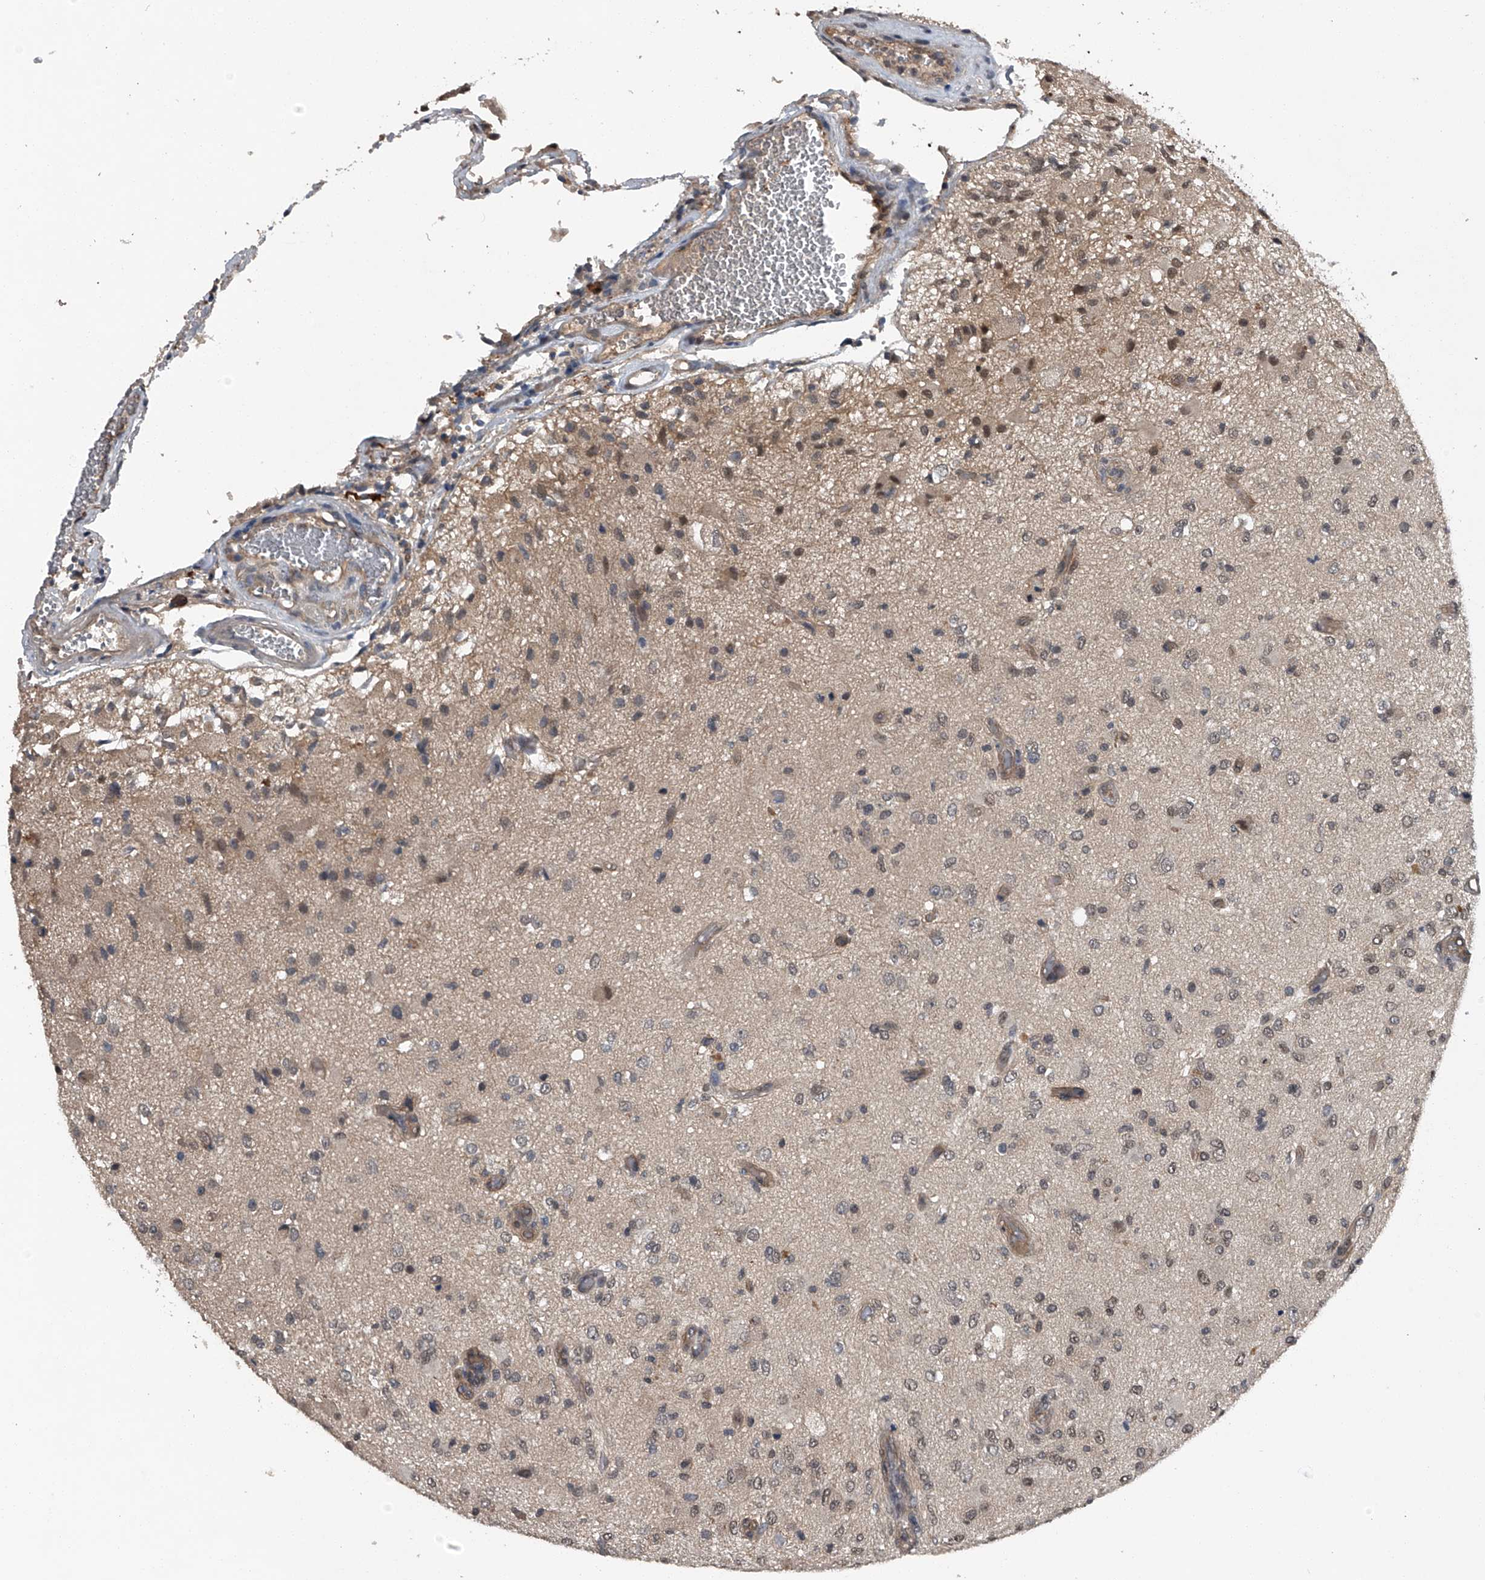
{"staining": {"intensity": "weak", "quantity": "<25%", "location": "nuclear"}, "tissue": "glioma", "cell_type": "Tumor cells", "image_type": "cancer", "snomed": [{"axis": "morphology", "description": "Normal tissue, NOS"}, {"axis": "morphology", "description": "Glioma, malignant, High grade"}, {"axis": "topography", "description": "Cerebral cortex"}], "caption": "Immunohistochemistry (IHC) photomicrograph of human malignant glioma (high-grade) stained for a protein (brown), which demonstrates no positivity in tumor cells. (Stains: DAB immunohistochemistry with hematoxylin counter stain, Microscopy: brightfield microscopy at high magnification).", "gene": "SLC12A8", "patient": {"sex": "male", "age": 77}}